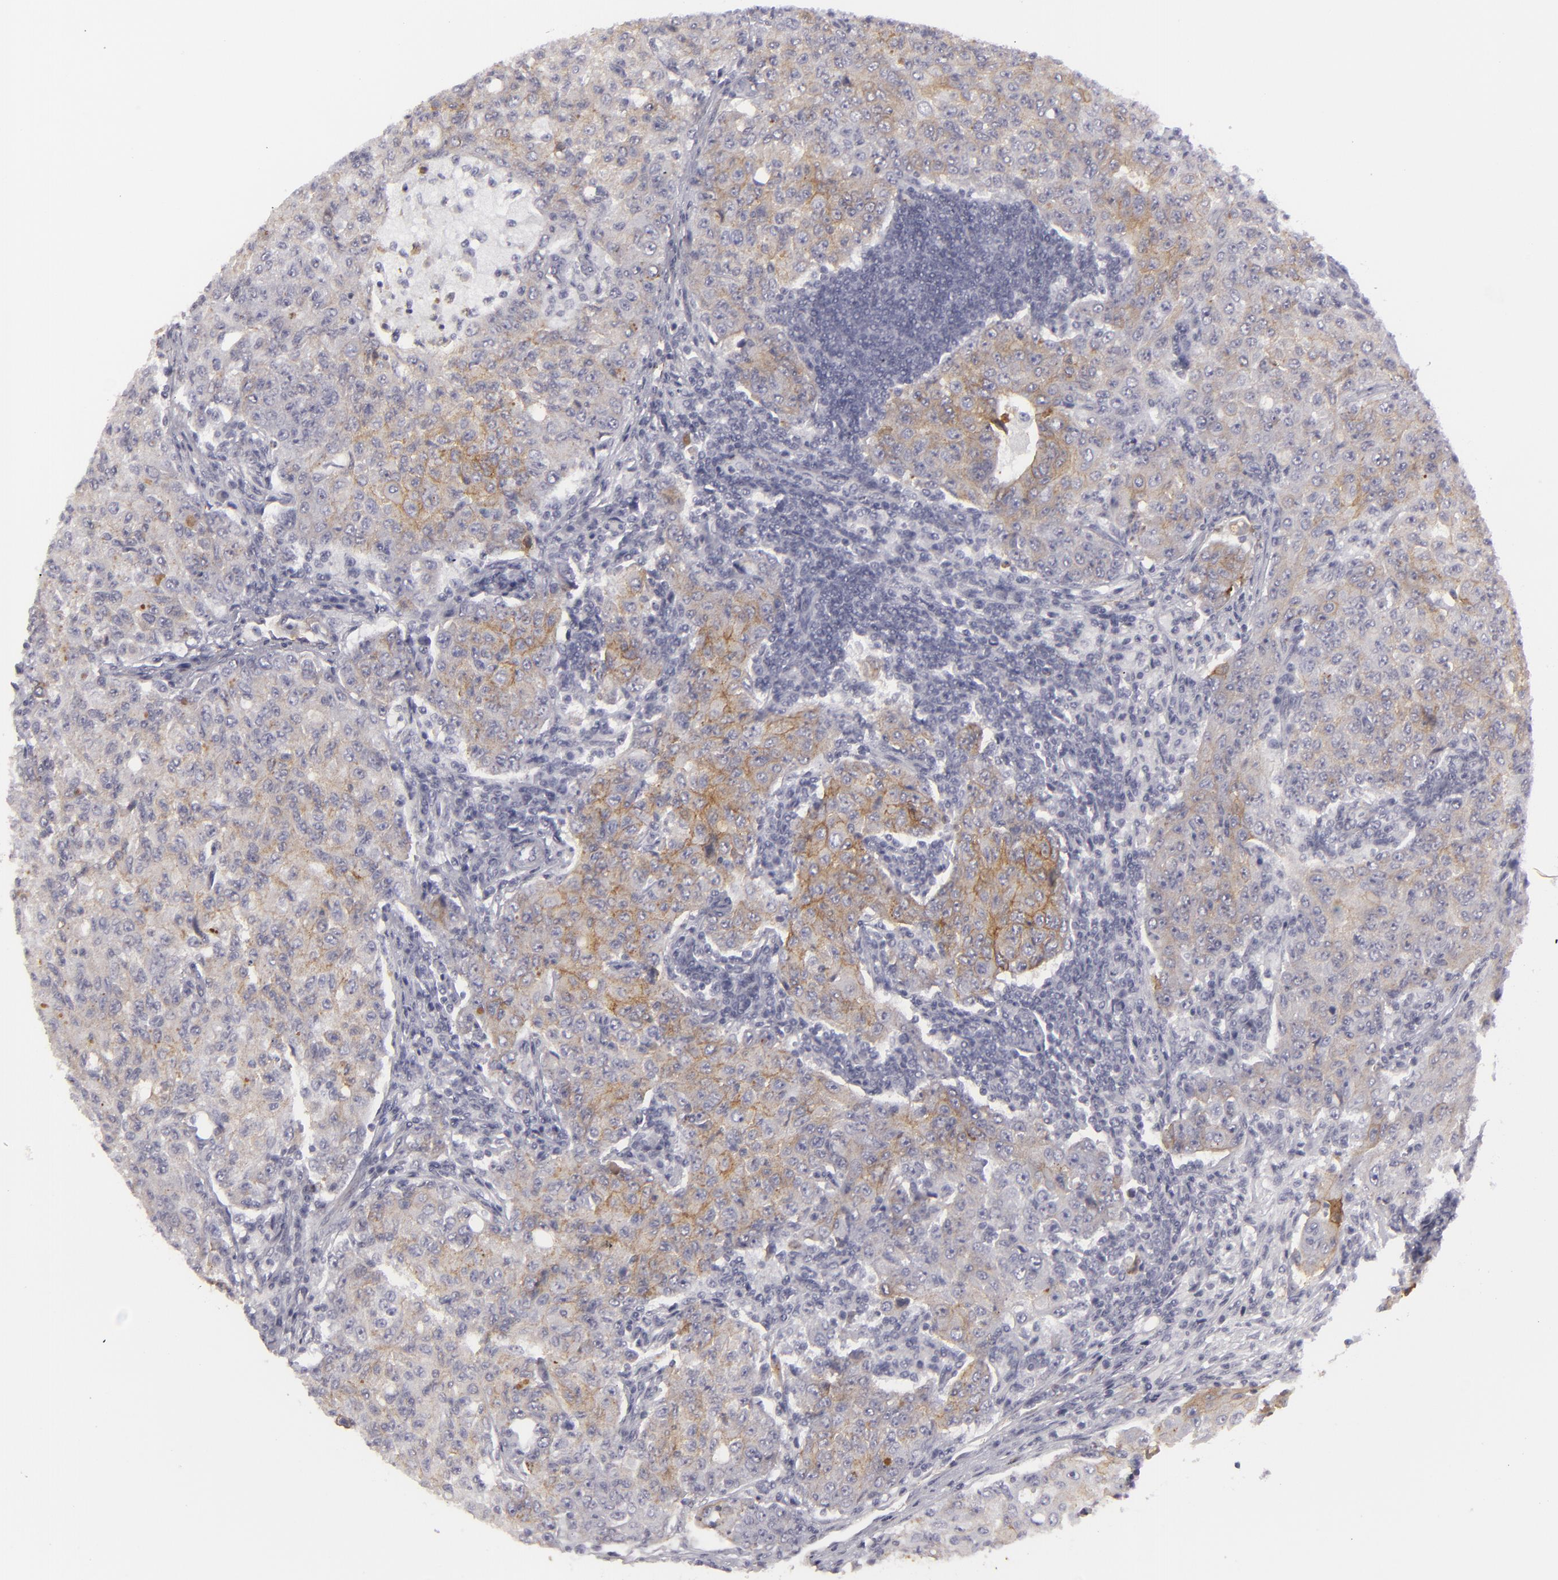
{"staining": {"intensity": "negative", "quantity": "none", "location": "none"}, "tissue": "lymph node", "cell_type": "Germinal center cells", "image_type": "normal", "snomed": [{"axis": "morphology", "description": "Normal tissue, NOS"}, {"axis": "topography", "description": "Lymph node"}], "caption": "IHC histopathology image of benign lymph node: human lymph node stained with DAB shows no significant protein expression in germinal center cells. Brightfield microscopy of immunohistochemistry stained with DAB (3,3'-diaminobenzidine) (brown) and hematoxylin (blue), captured at high magnification.", "gene": "JUP", "patient": {"sex": "female", "age": 42}}